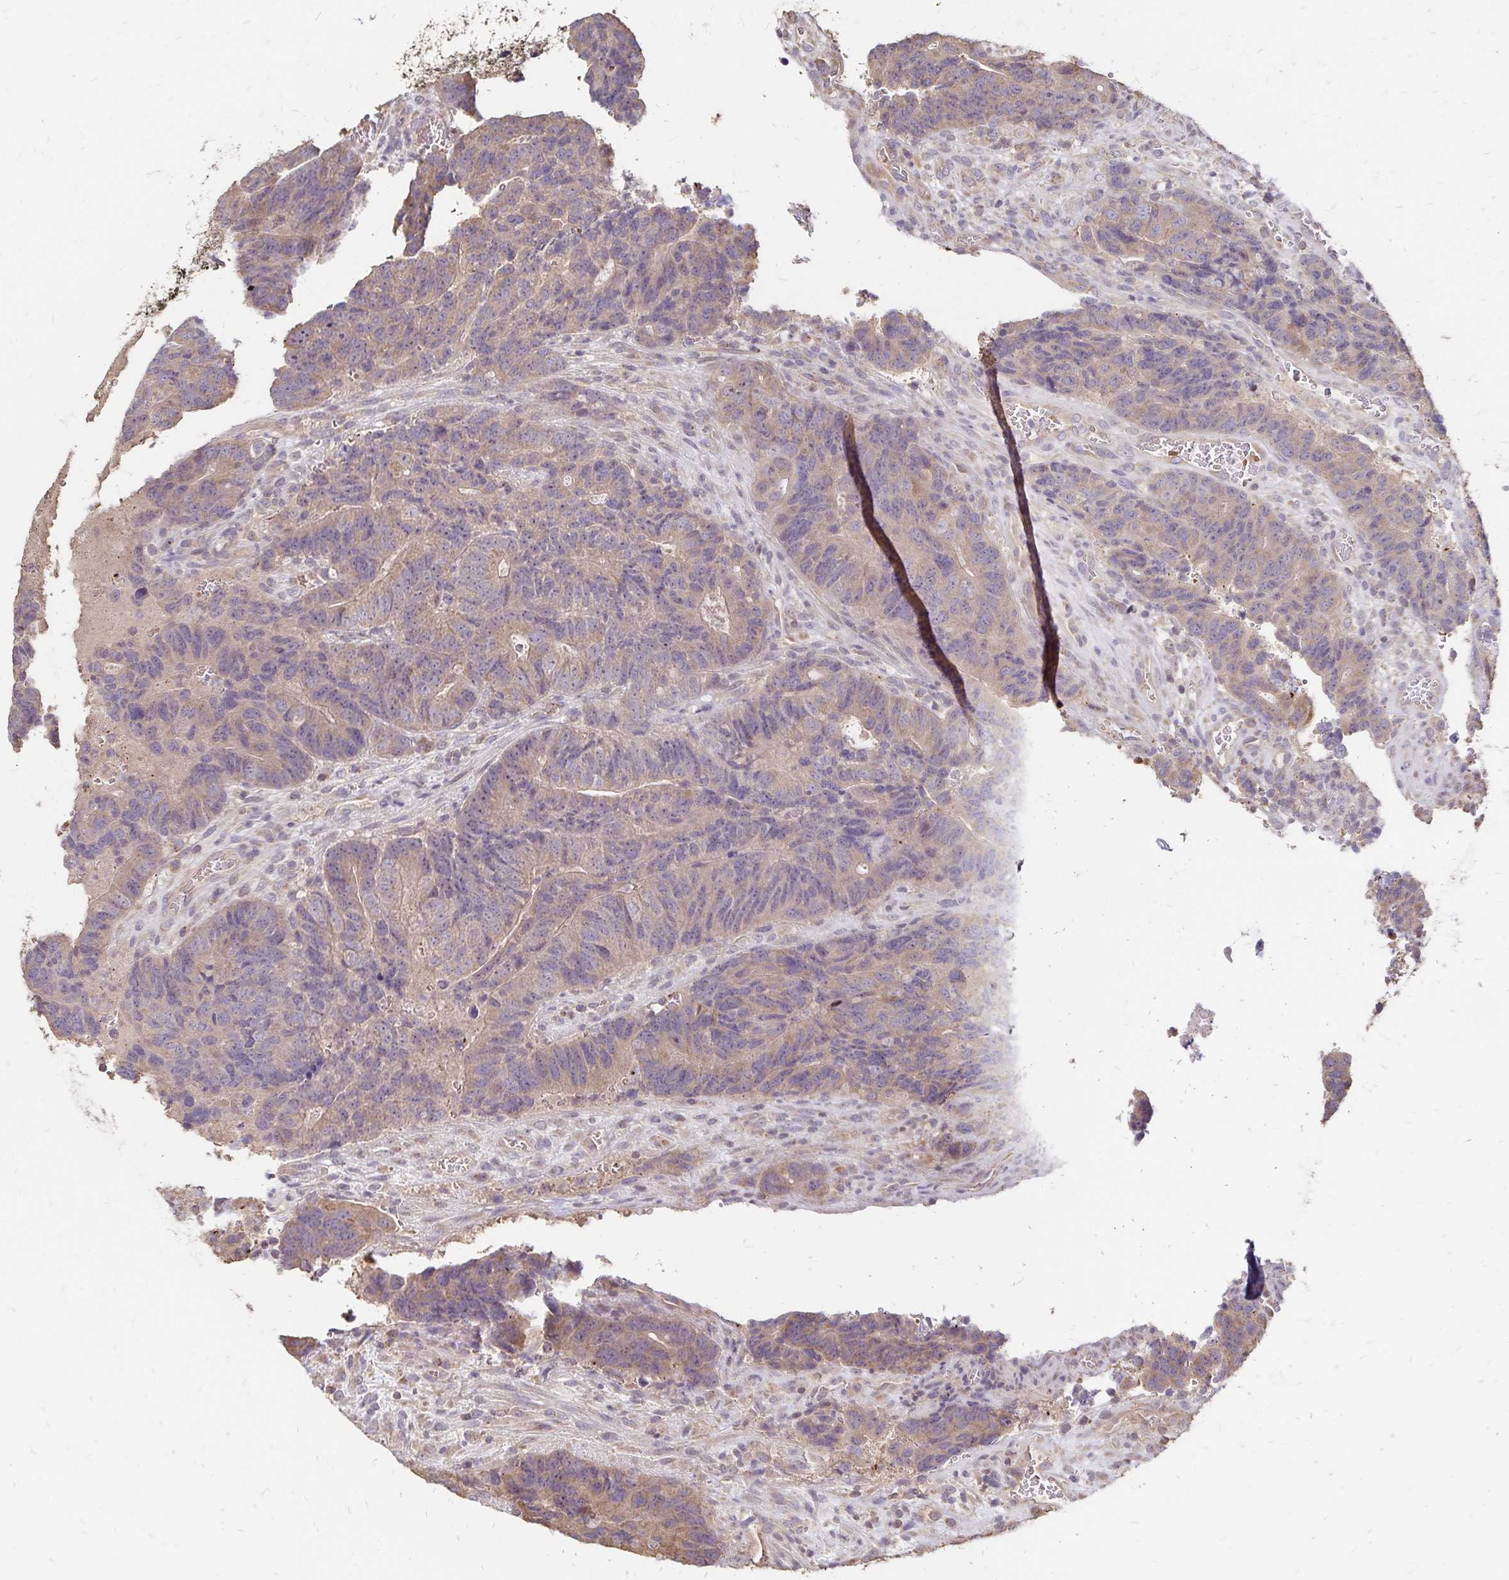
{"staining": {"intensity": "weak", "quantity": "25%-75%", "location": "cytoplasmic/membranous"}, "tissue": "colorectal cancer", "cell_type": "Tumor cells", "image_type": "cancer", "snomed": [{"axis": "morphology", "description": "Normal tissue, NOS"}, {"axis": "morphology", "description": "Adenocarcinoma, NOS"}, {"axis": "topography", "description": "Colon"}], "caption": "A brown stain labels weak cytoplasmic/membranous positivity of a protein in human colorectal cancer tumor cells.", "gene": "EMC10", "patient": {"sex": "female", "age": 48}}